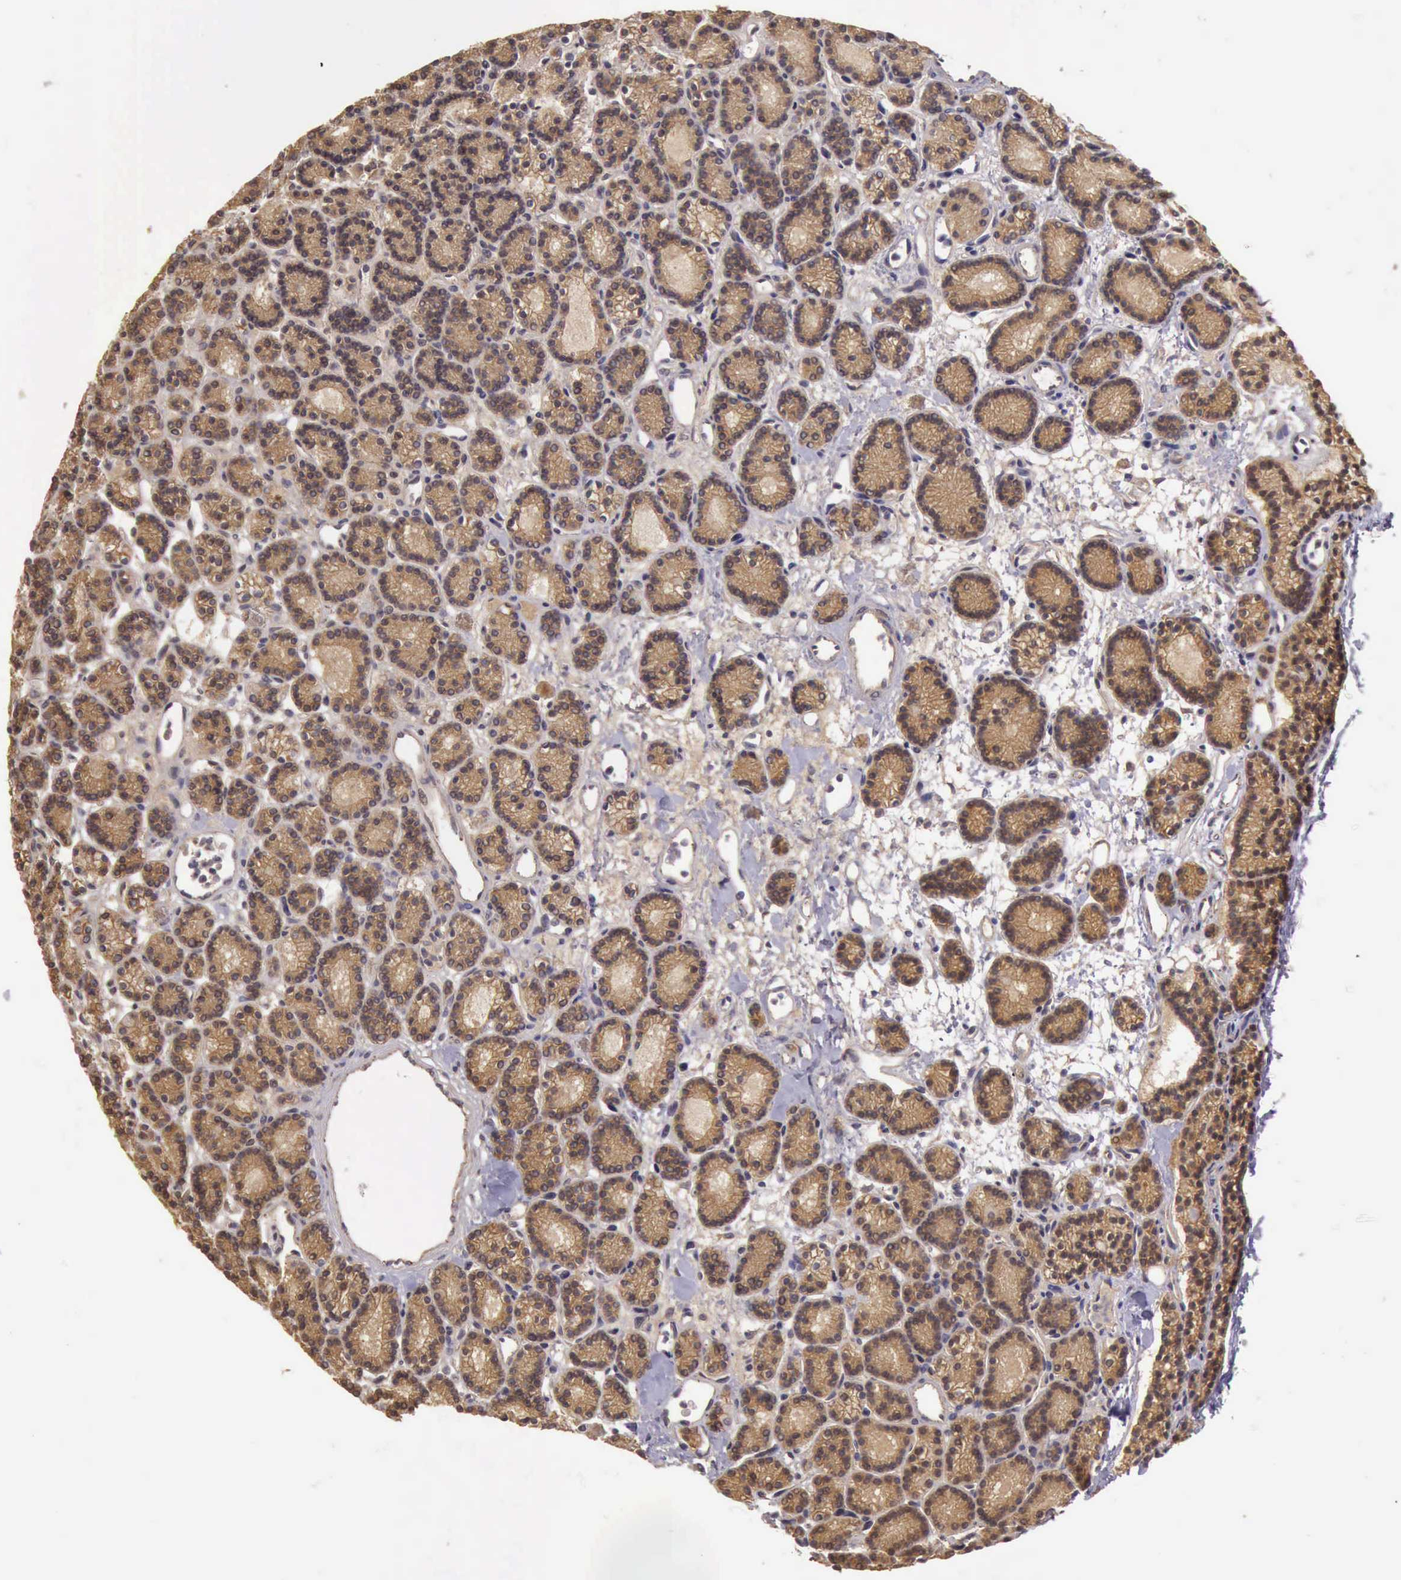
{"staining": {"intensity": "strong", "quantity": ">75%", "location": "cytoplasmic/membranous"}, "tissue": "parathyroid gland", "cell_type": "Glandular cells", "image_type": "normal", "snomed": [{"axis": "morphology", "description": "Normal tissue, NOS"}, {"axis": "topography", "description": "Parathyroid gland"}], "caption": "A brown stain shows strong cytoplasmic/membranous positivity of a protein in glandular cells of normal human parathyroid gland. Nuclei are stained in blue.", "gene": "EIF5", "patient": {"sex": "male", "age": 85}}